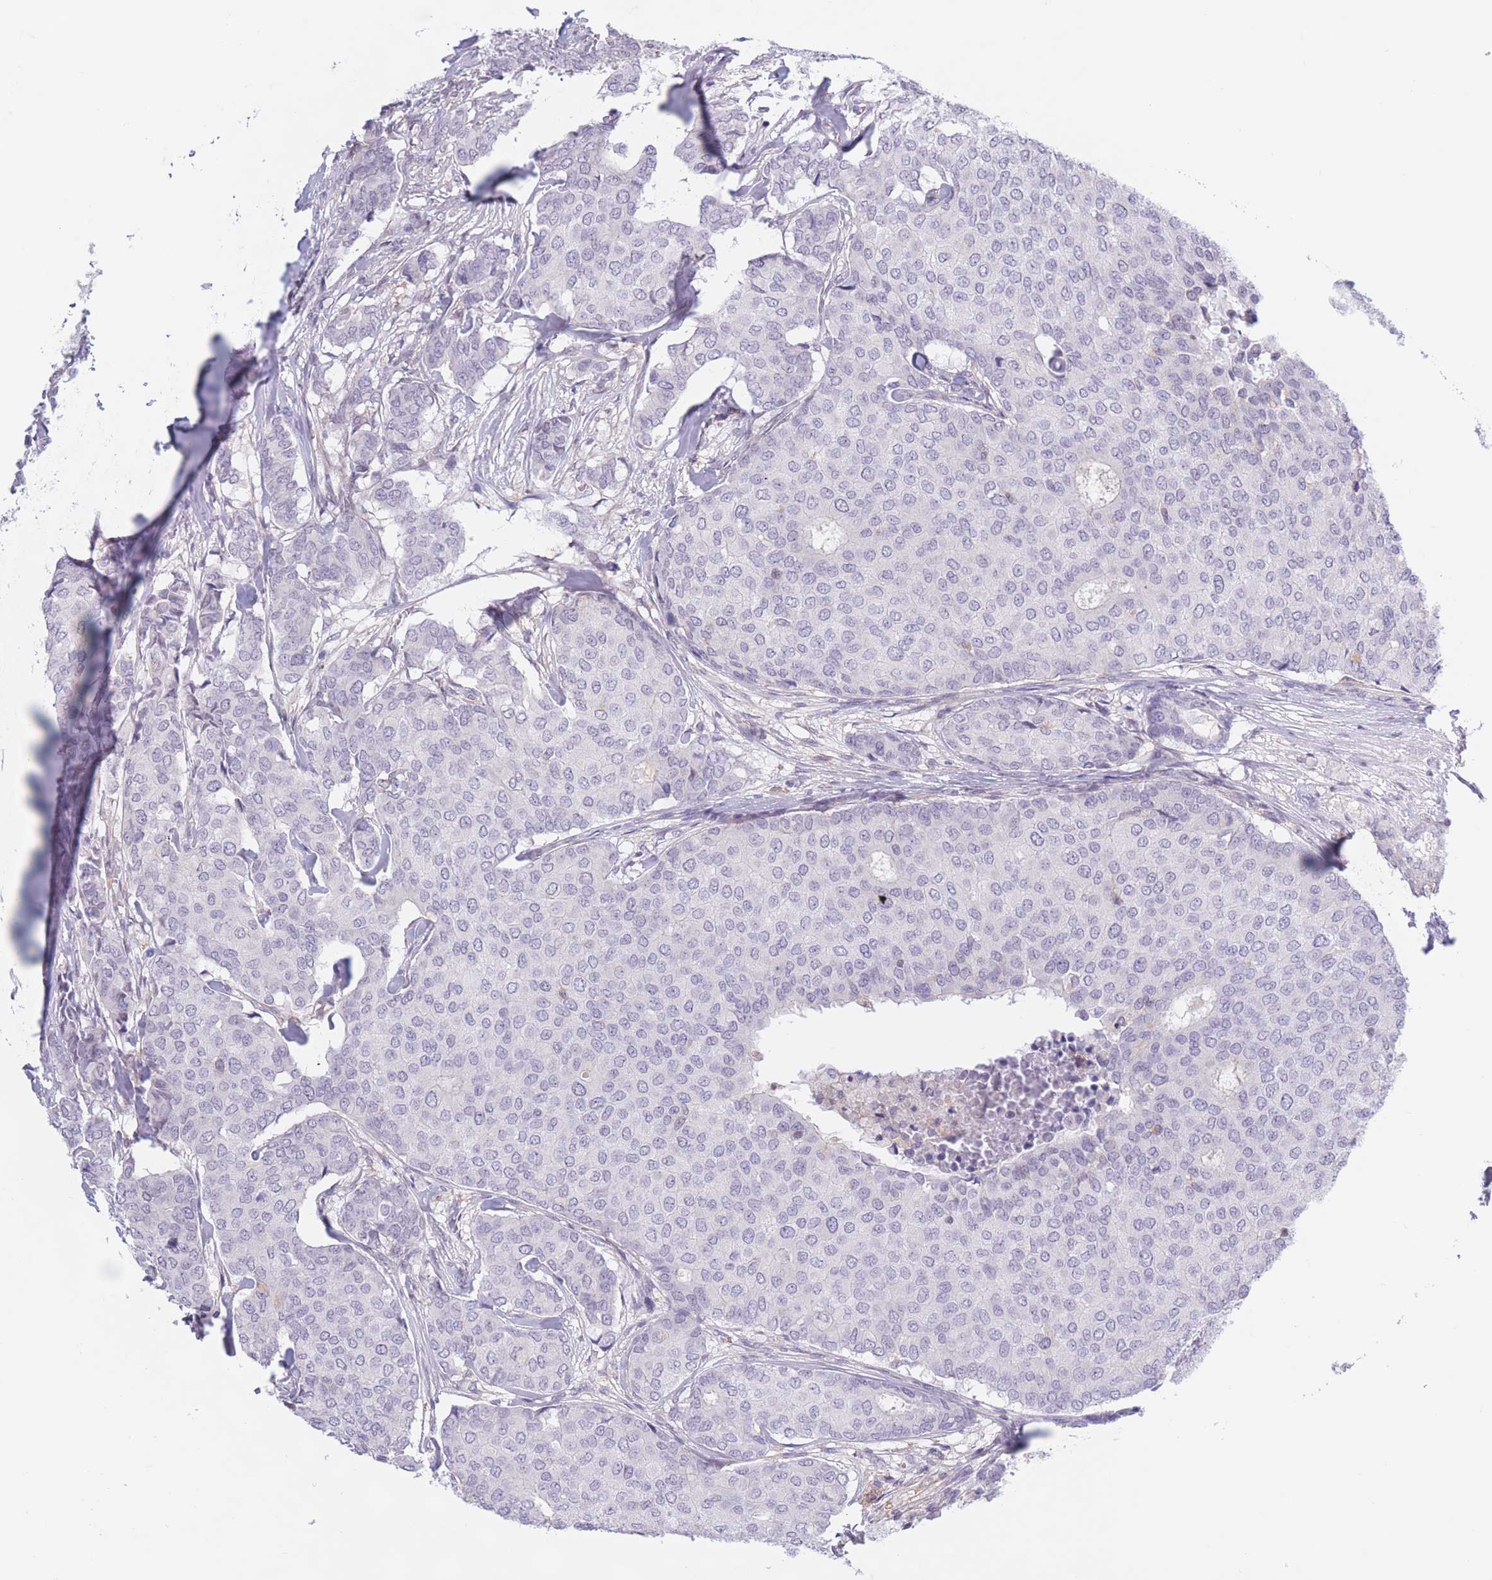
{"staining": {"intensity": "negative", "quantity": "none", "location": "none"}, "tissue": "breast cancer", "cell_type": "Tumor cells", "image_type": "cancer", "snomed": [{"axis": "morphology", "description": "Duct carcinoma"}, {"axis": "topography", "description": "Breast"}], "caption": "Tumor cells are negative for protein expression in human intraductal carcinoma (breast).", "gene": "PODXL", "patient": {"sex": "female", "age": 75}}